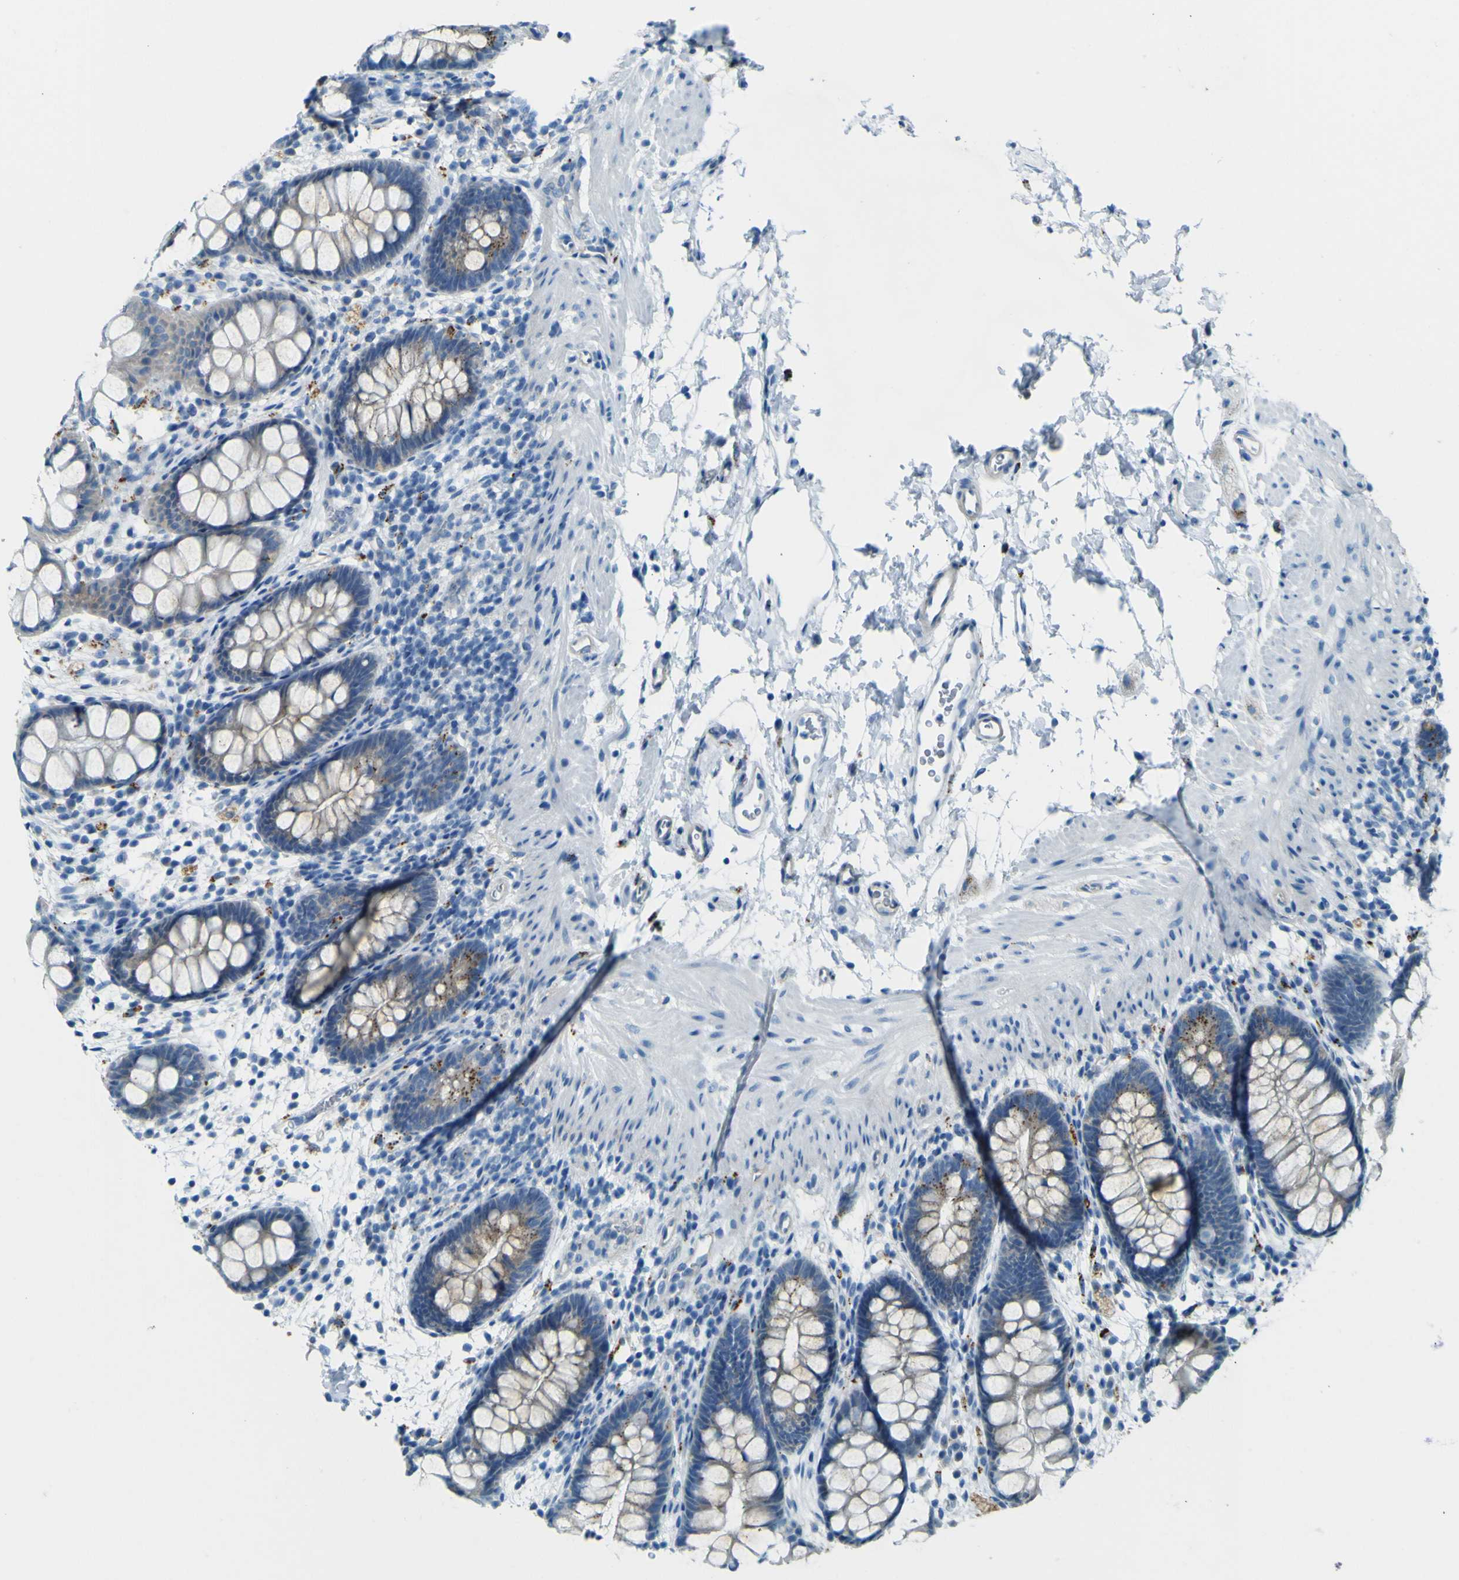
{"staining": {"intensity": "weak", "quantity": "25%-75%", "location": "cytoplasmic/membranous"}, "tissue": "rectum", "cell_type": "Glandular cells", "image_type": "normal", "snomed": [{"axis": "morphology", "description": "Normal tissue, NOS"}, {"axis": "topography", "description": "Rectum"}], "caption": "Immunohistochemical staining of normal rectum shows 25%-75% levels of weak cytoplasmic/membranous protein positivity in about 25%-75% of glandular cells. (Stains: DAB in brown, nuclei in blue, Microscopy: brightfield microscopy at high magnification).", "gene": "PDE9A", "patient": {"sex": "female", "age": 24}}